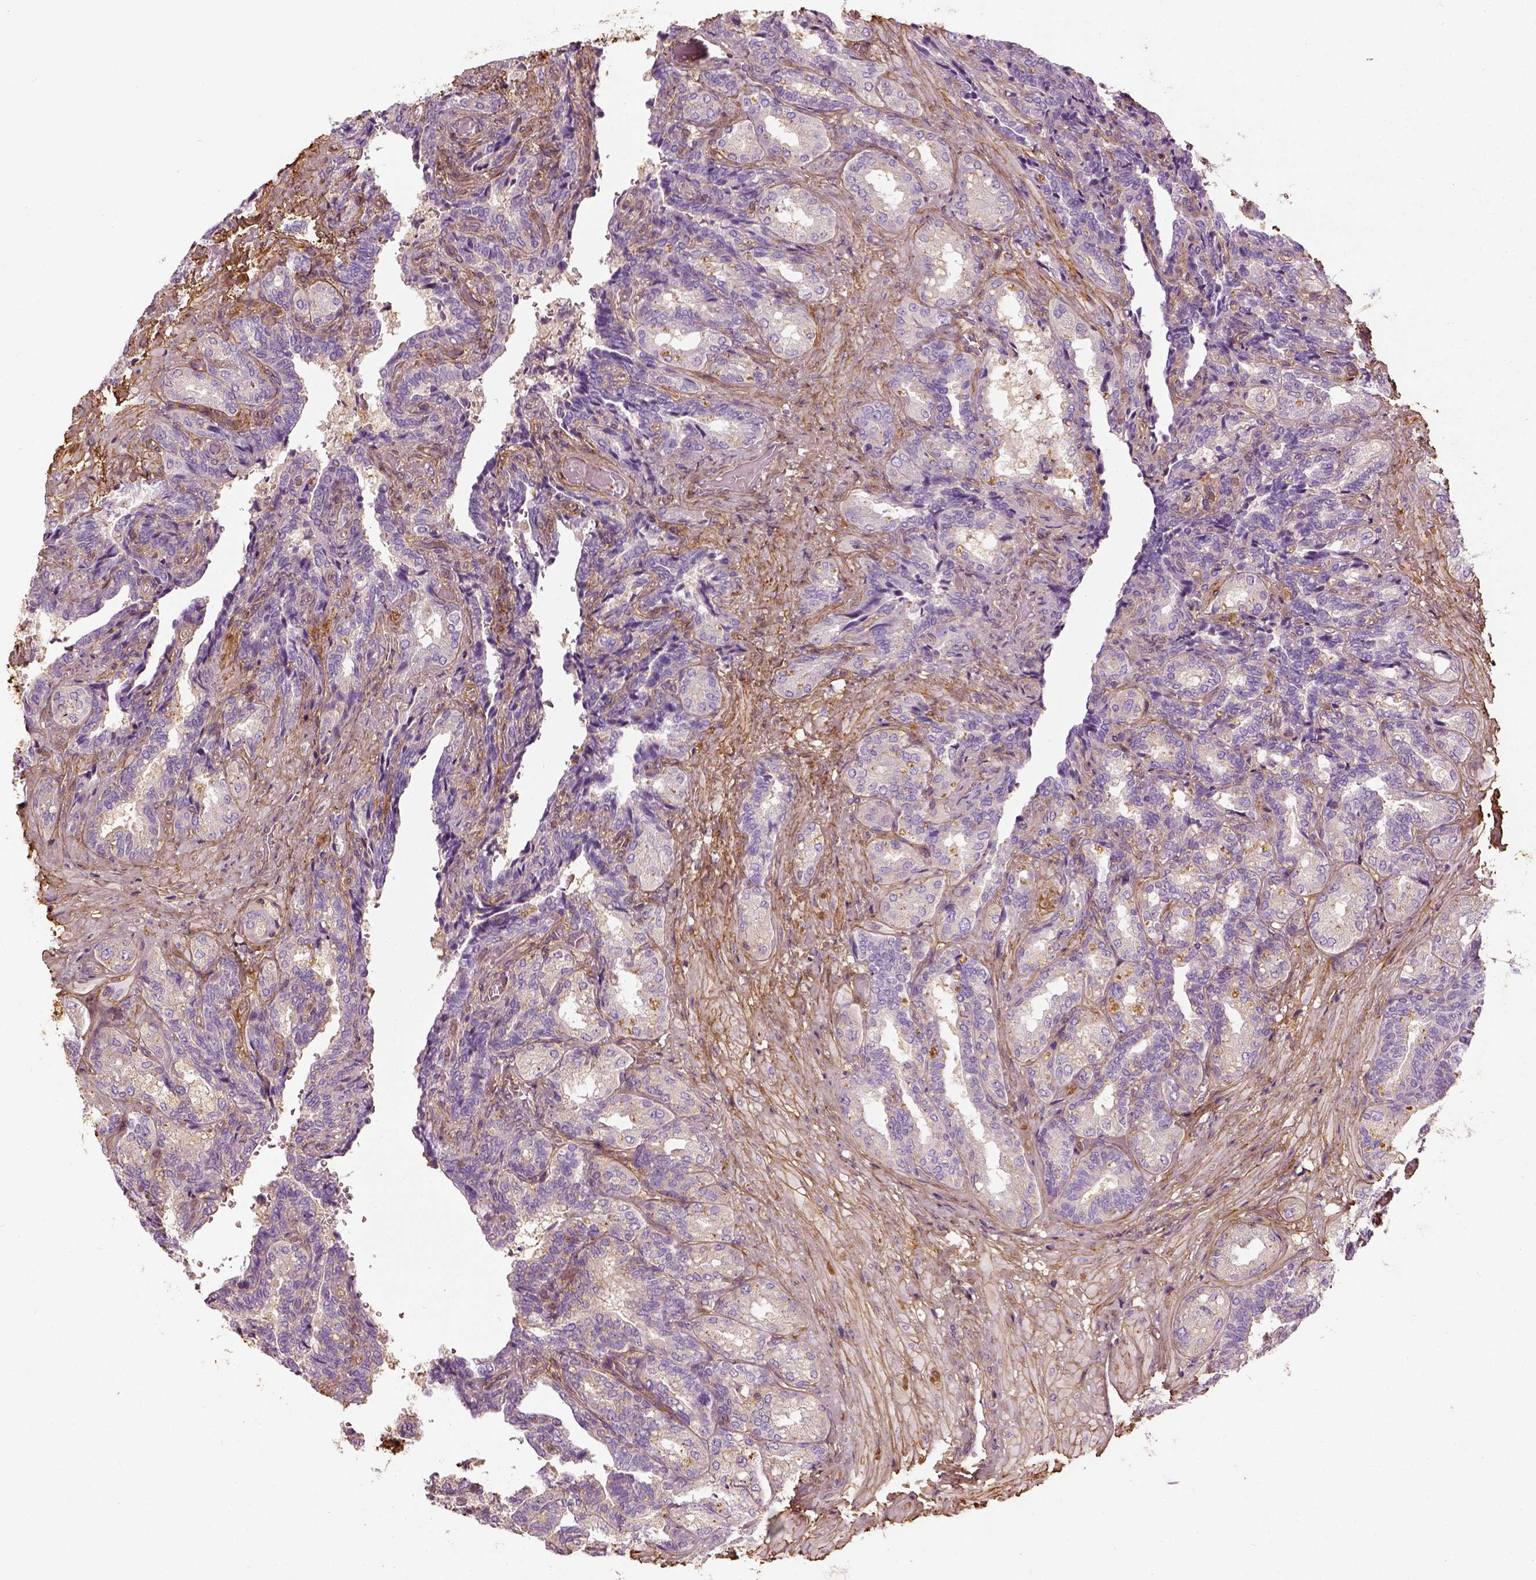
{"staining": {"intensity": "negative", "quantity": "none", "location": "none"}, "tissue": "seminal vesicle", "cell_type": "Glandular cells", "image_type": "normal", "snomed": [{"axis": "morphology", "description": "Normal tissue, NOS"}, {"axis": "topography", "description": "Seminal veicle"}], "caption": "Human seminal vesicle stained for a protein using immunohistochemistry exhibits no positivity in glandular cells.", "gene": "COL6A2", "patient": {"sex": "male", "age": 68}}